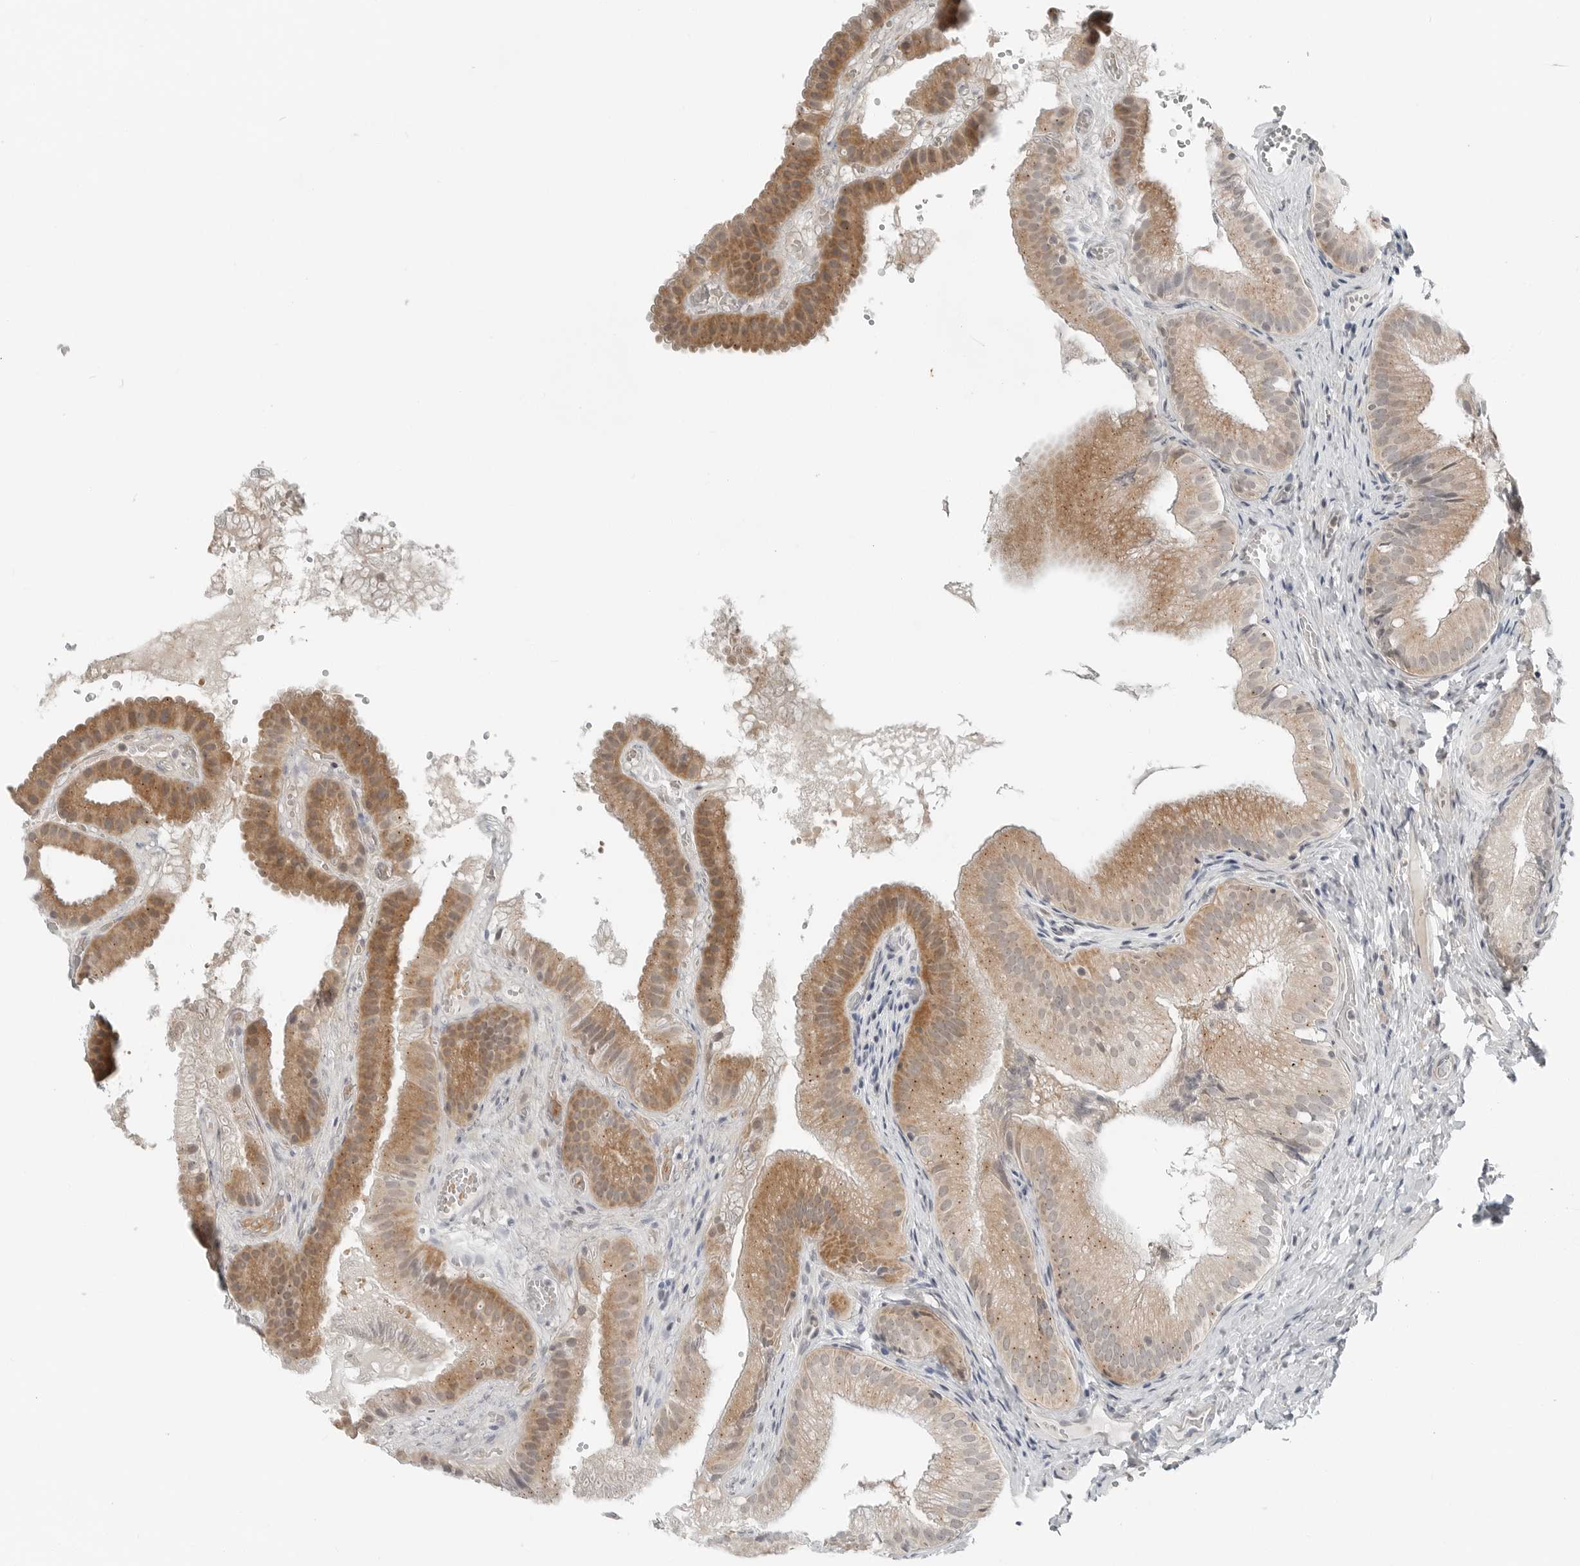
{"staining": {"intensity": "moderate", "quantity": ">75%", "location": "cytoplasmic/membranous"}, "tissue": "gallbladder", "cell_type": "Glandular cells", "image_type": "normal", "snomed": [{"axis": "morphology", "description": "Normal tissue, NOS"}, {"axis": "topography", "description": "Gallbladder"}], "caption": "Brown immunohistochemical staining in benign gallbladder exhibits moderate cytoplasmic/membranous expression in about >75% of glandular cells. Immunohistochemistry (ihc) stains the protein of interest in brown and the nuclei are stained blue.", "gene": "FCRLB", "patient": {"sex": "female", "age": 30}}